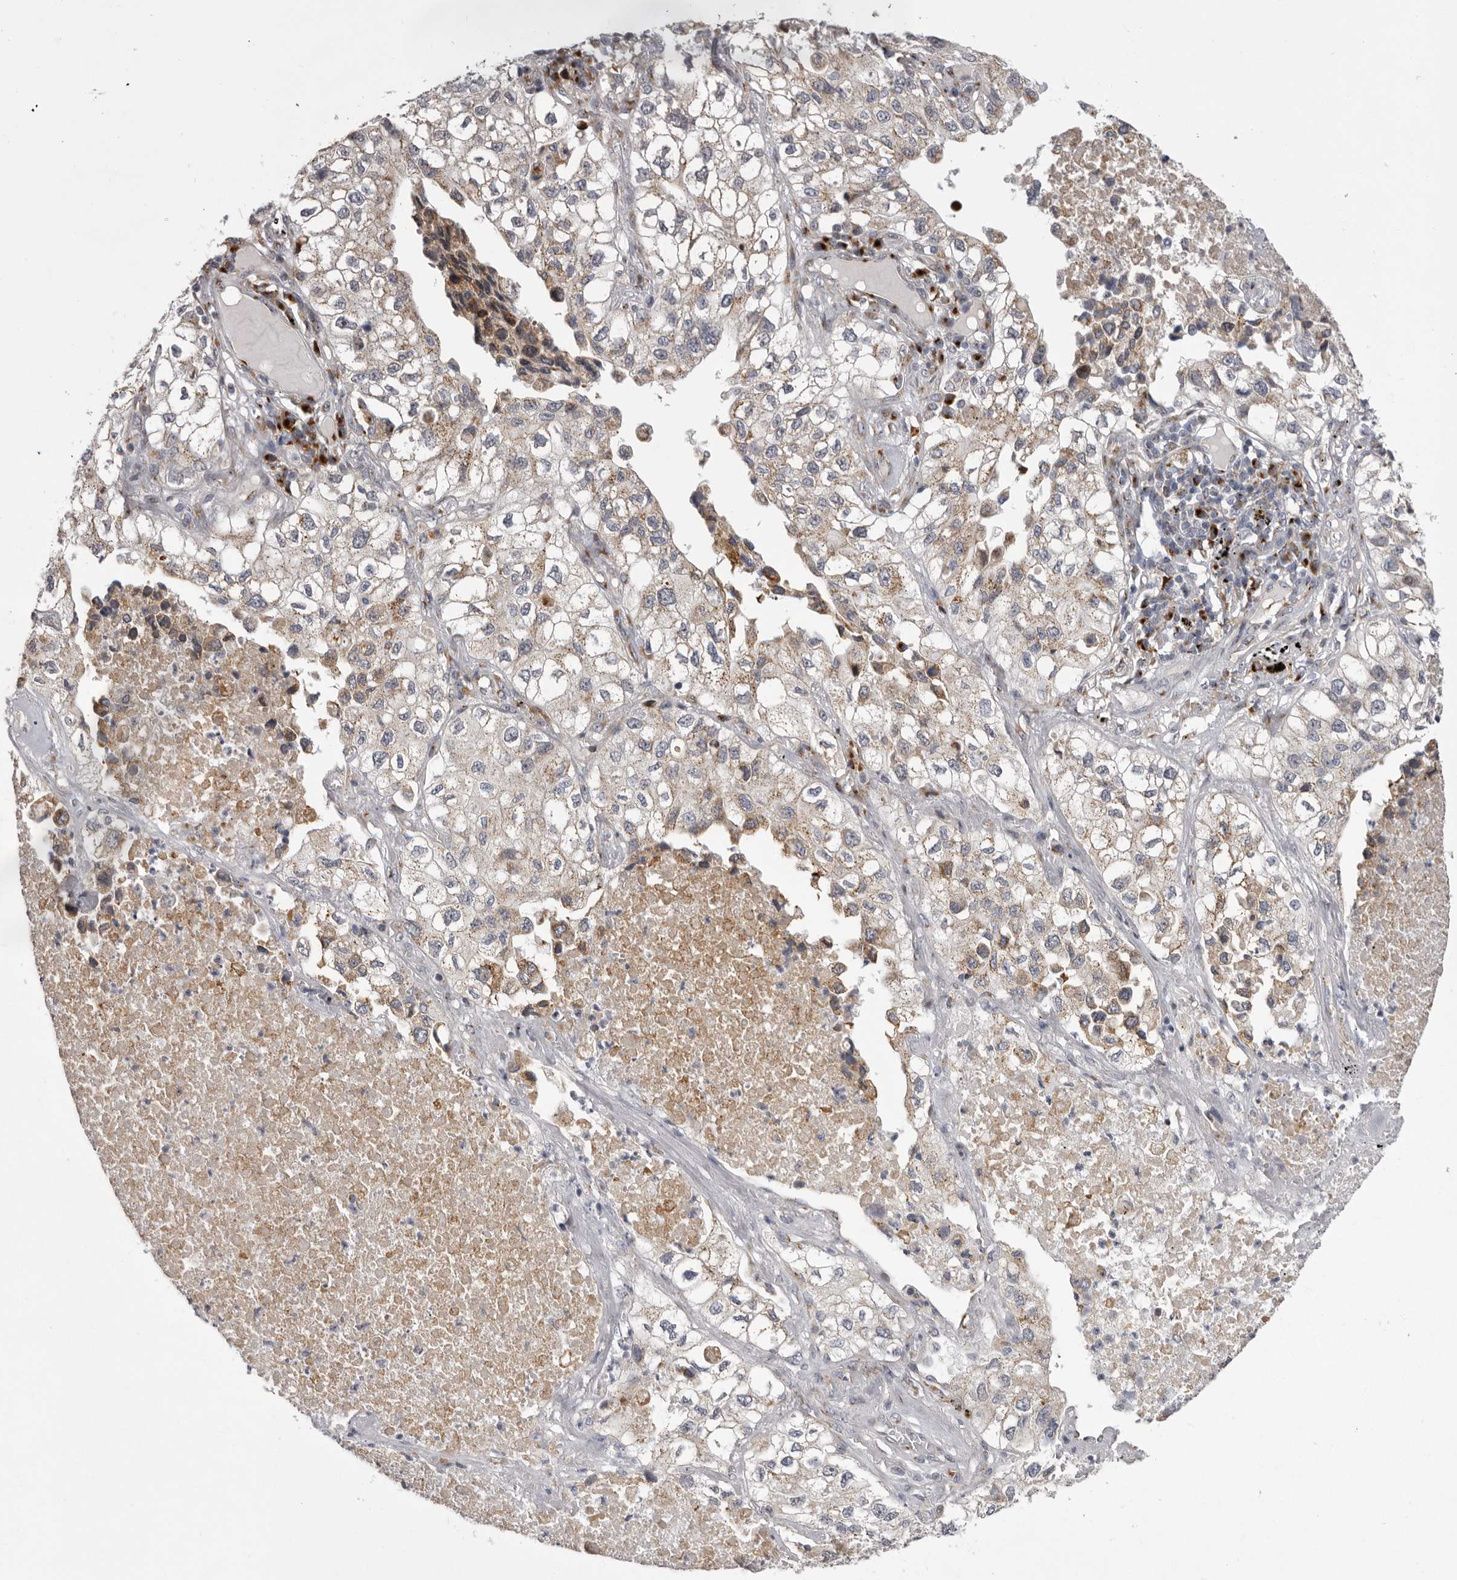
{"staining": {"intensity": "weak", "quantity": ">75%", "location": "cytoplasmic/membranous"}, "tissue": "lung cancer", "cell_type": "Tumor cells", "image_type": "cancer", "snomed": [{"axis": "morphology", "description": "Adenocarcinoma, NOS"}, {"axis": "topography", "description": "Lung"}], "caption": "A brown stain labels weak cytoplasmic/membranous expression of a protein in adenocarcinoma (lung) tumor cells. Nuclei are stained in blue.", "gene": "WDR47", "patient": {"sex": "male", "age": 63}}